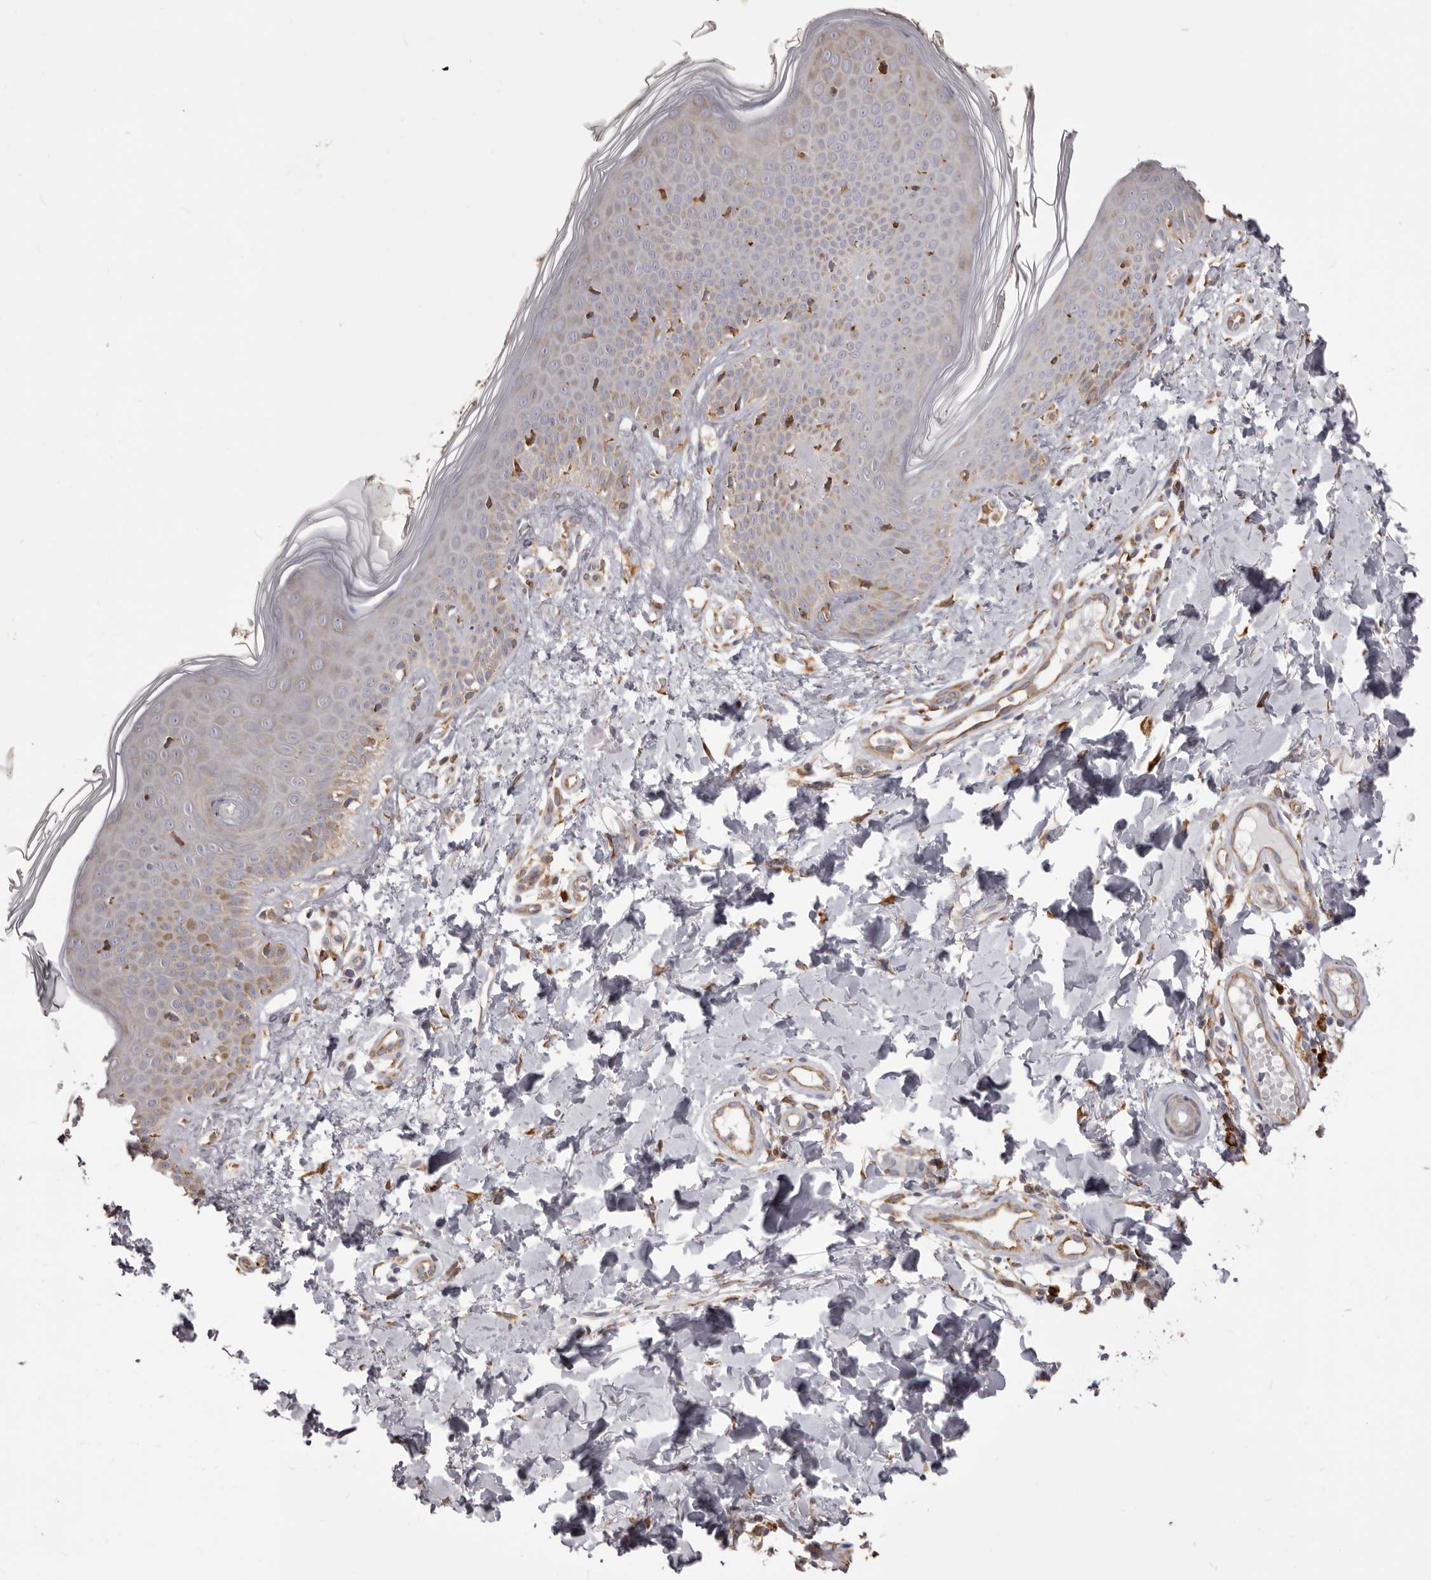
{"staining": {"intensity": "moderate", "quantity": ">75%", "location": "cytoplasmic/membranous"}, "tissue": "skin", "cell_type": "Fibroblasts", "image_type": "normal", "snomed": [{"axis": "morphology", "description": "Normal tissue, NOS"}, {"axis": "topography", "description": "Skin"}], "caption": "Immunohistochemical staining of normal human skin exhibits medium levels of moderate cytoplasmic/membranous positivity in approximately >75% of fibroblasts. (brown staining indicates protein expression, while blue staining denotes nuclei).", "gene": "QRSL1", "patient": {"sex": "male", "age": 37}}